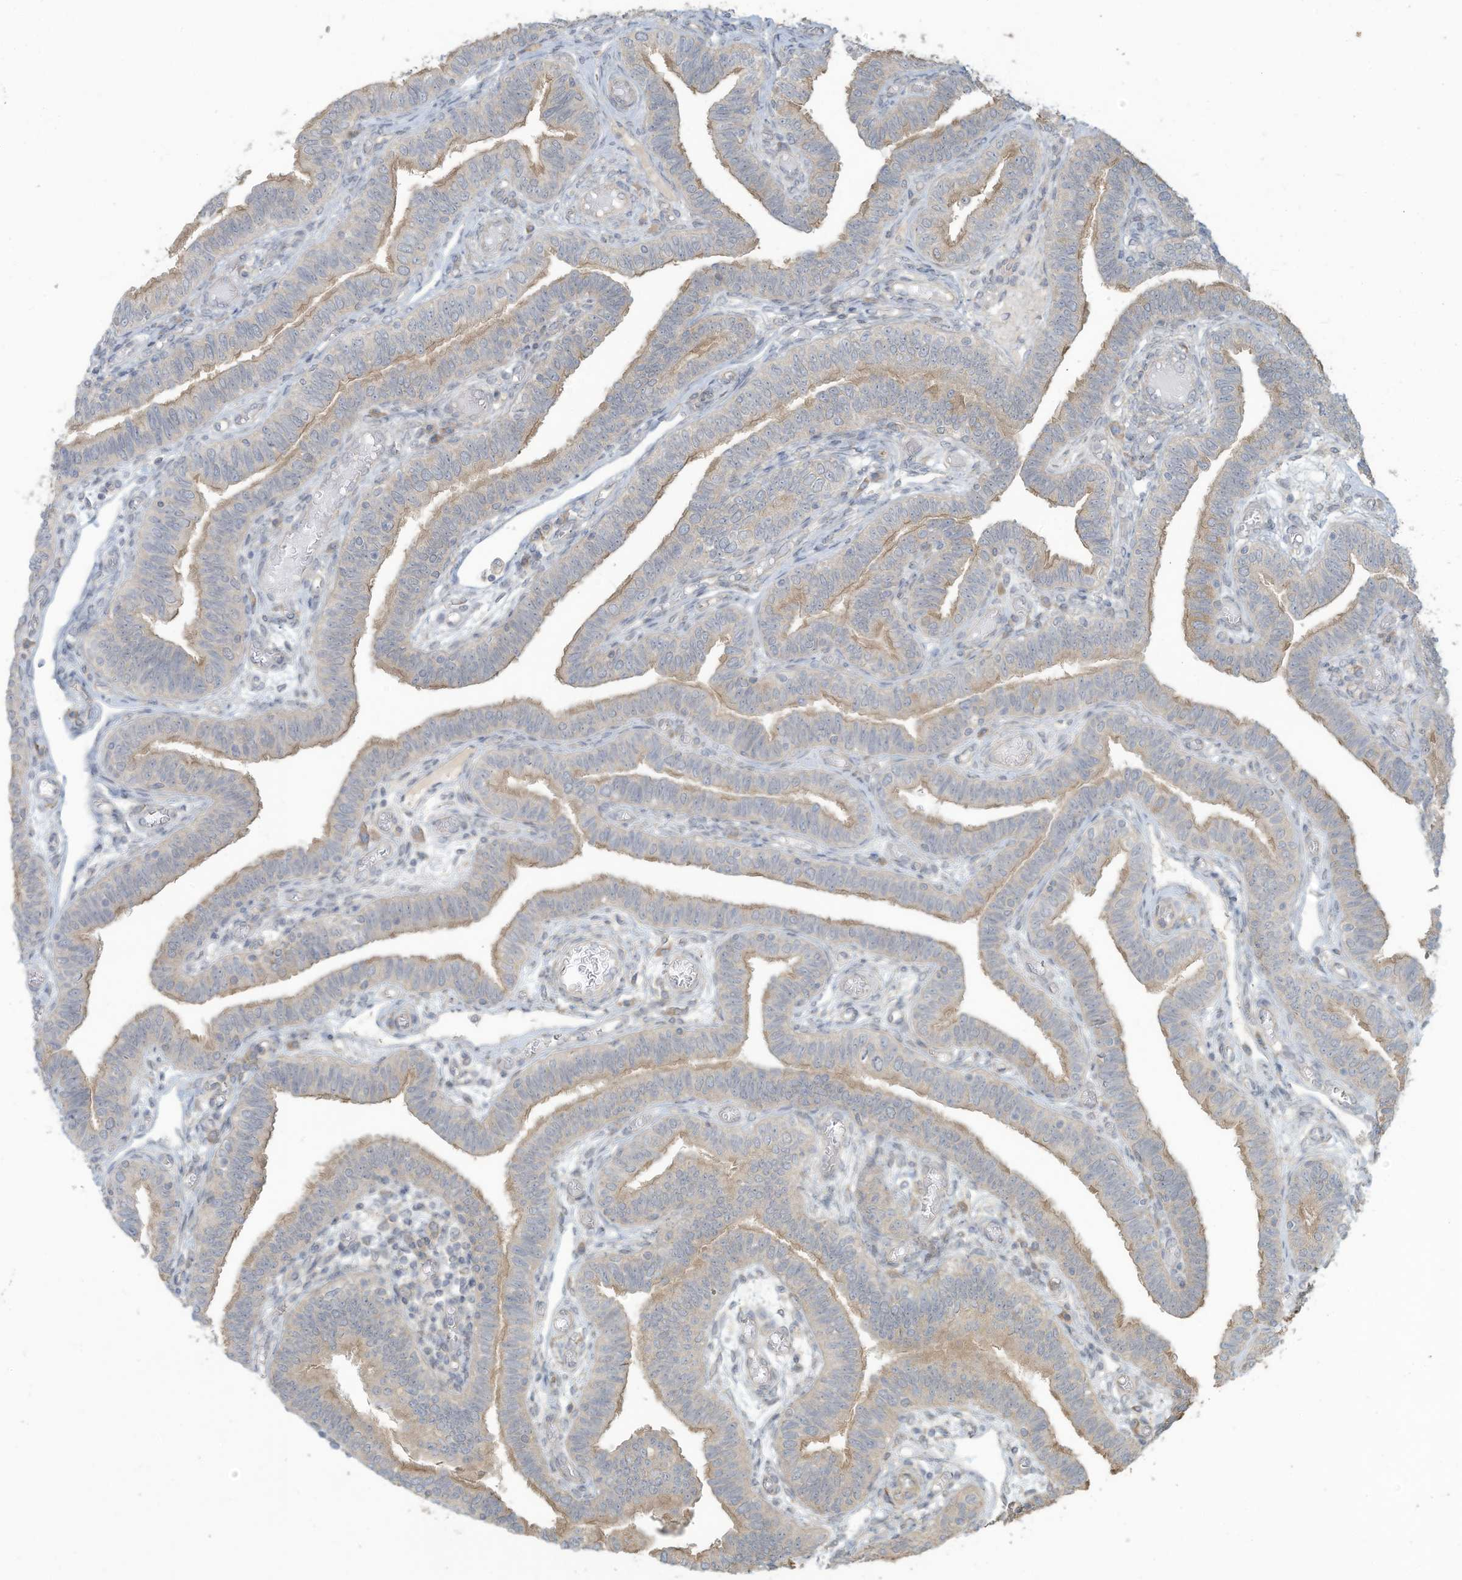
{"staining": {"intensity": "moderate", "quantity": "25%-75%", "location": "cytoplasmic/membranous"}, "tissue": "fallopian tube", "cell_type": "Glandular cells", "image_type": "normal", "snomed": [{"axis": "morphology", "description": "Normal tissue, NOS"}, {"axis": "topography", "description": "Fallopian tube"}], "caption": "DAB immunohistochemical staining of normal human fallopian tube displays moderate cytoplasmic/membranous protein positivity in approximately 25%-75% of glandular cells.", "gene": "MAGIX", "patient": {"sex": "female", "age": 39}}